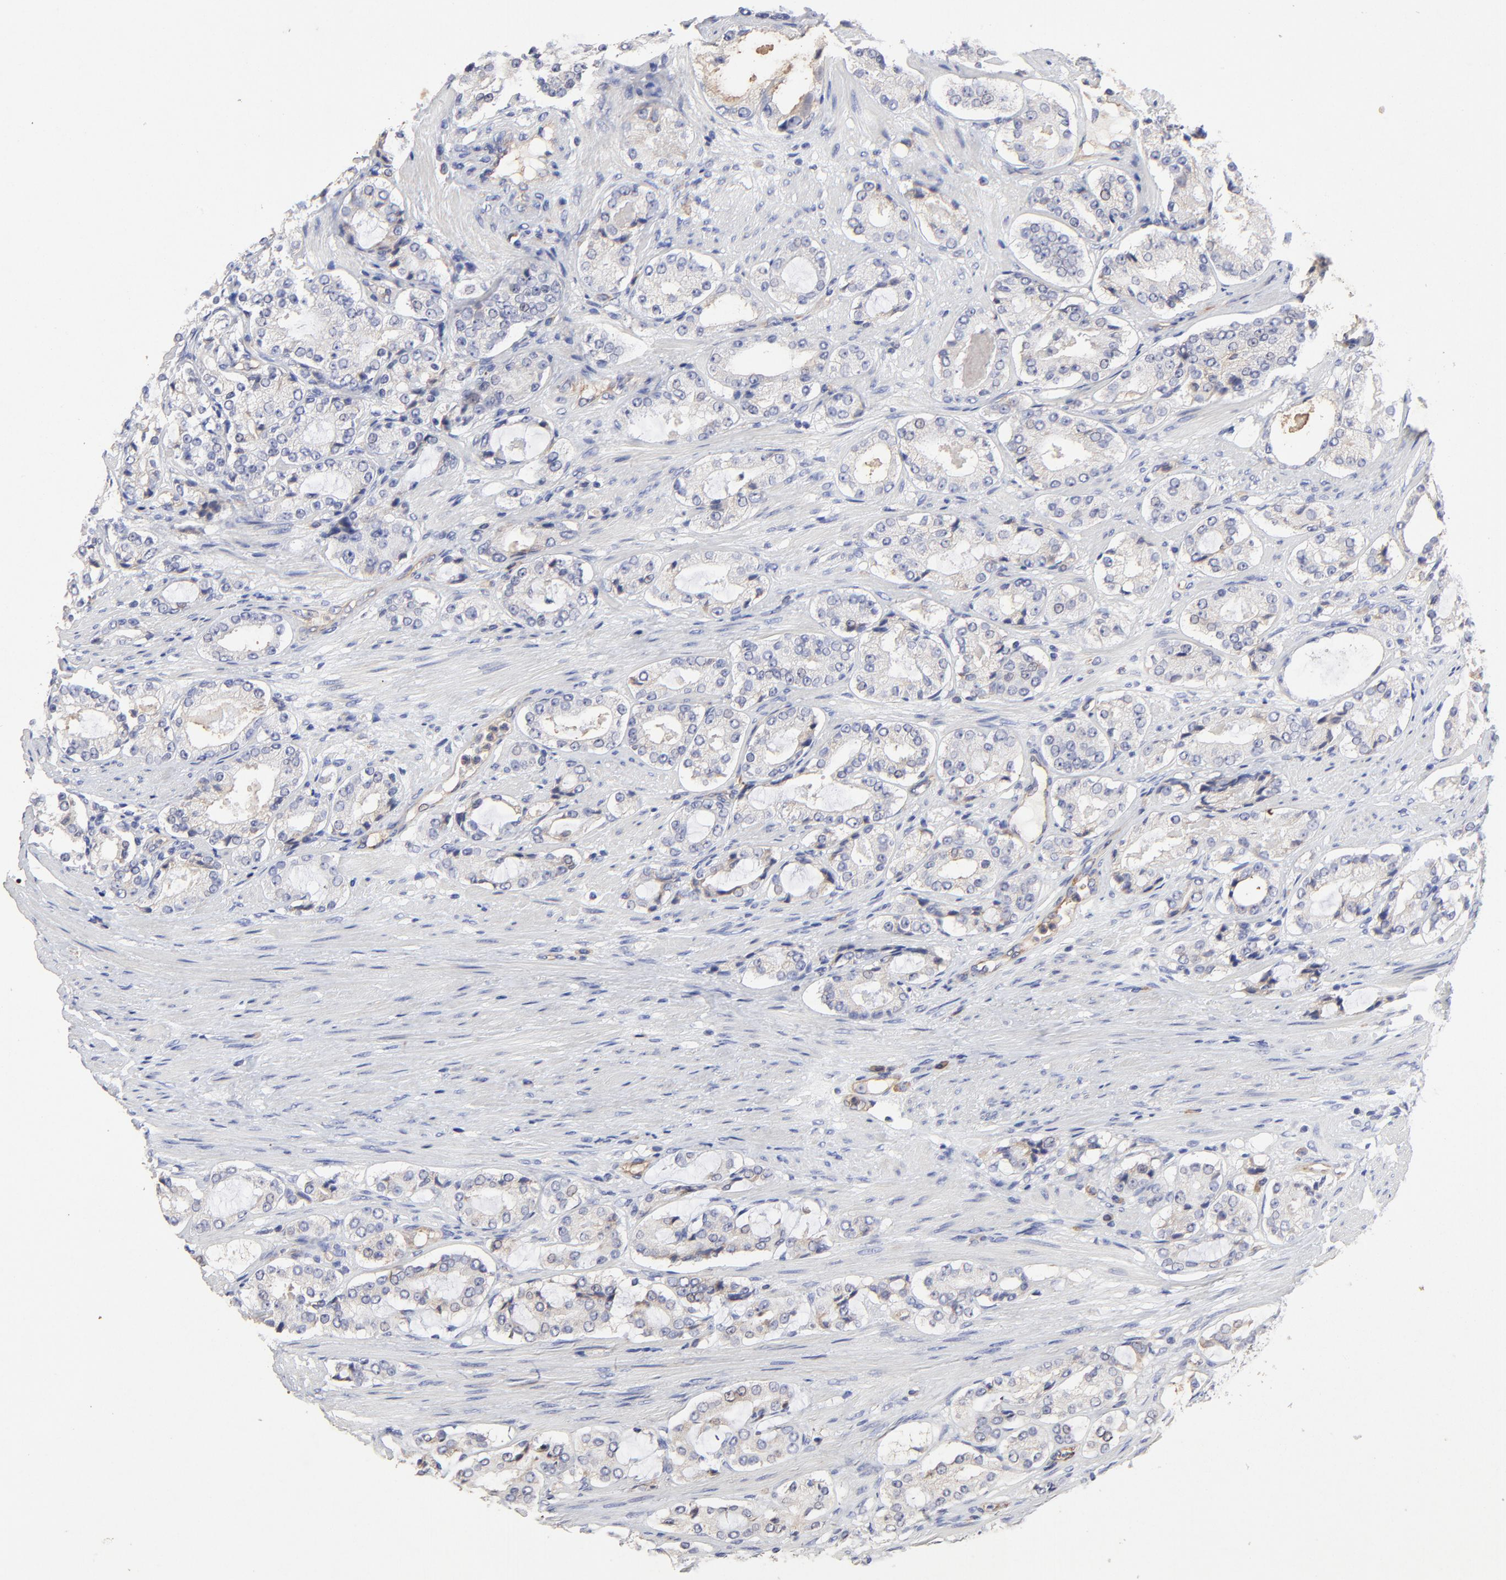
{"staining": {"intensity": "weak", "quantity": "<25%", "location": "cytoplasmic/membranous"}, "tissue": "prostate cancer", "cell_type": "Tumor cells", "image_type": "cancer", "snomed": [{"axis": "morphology", "description": "Adenocarcinoma, High grade"}, {"axis": "topography", "description": "Prostate"}], "caption": "Immunohistochemistry (IHC) of human prostate adenocarcinoma (high-grade) displays no staining in tumor cells.", "gene": "SULF2", "patient": {"sex": "male", "age": 72}}